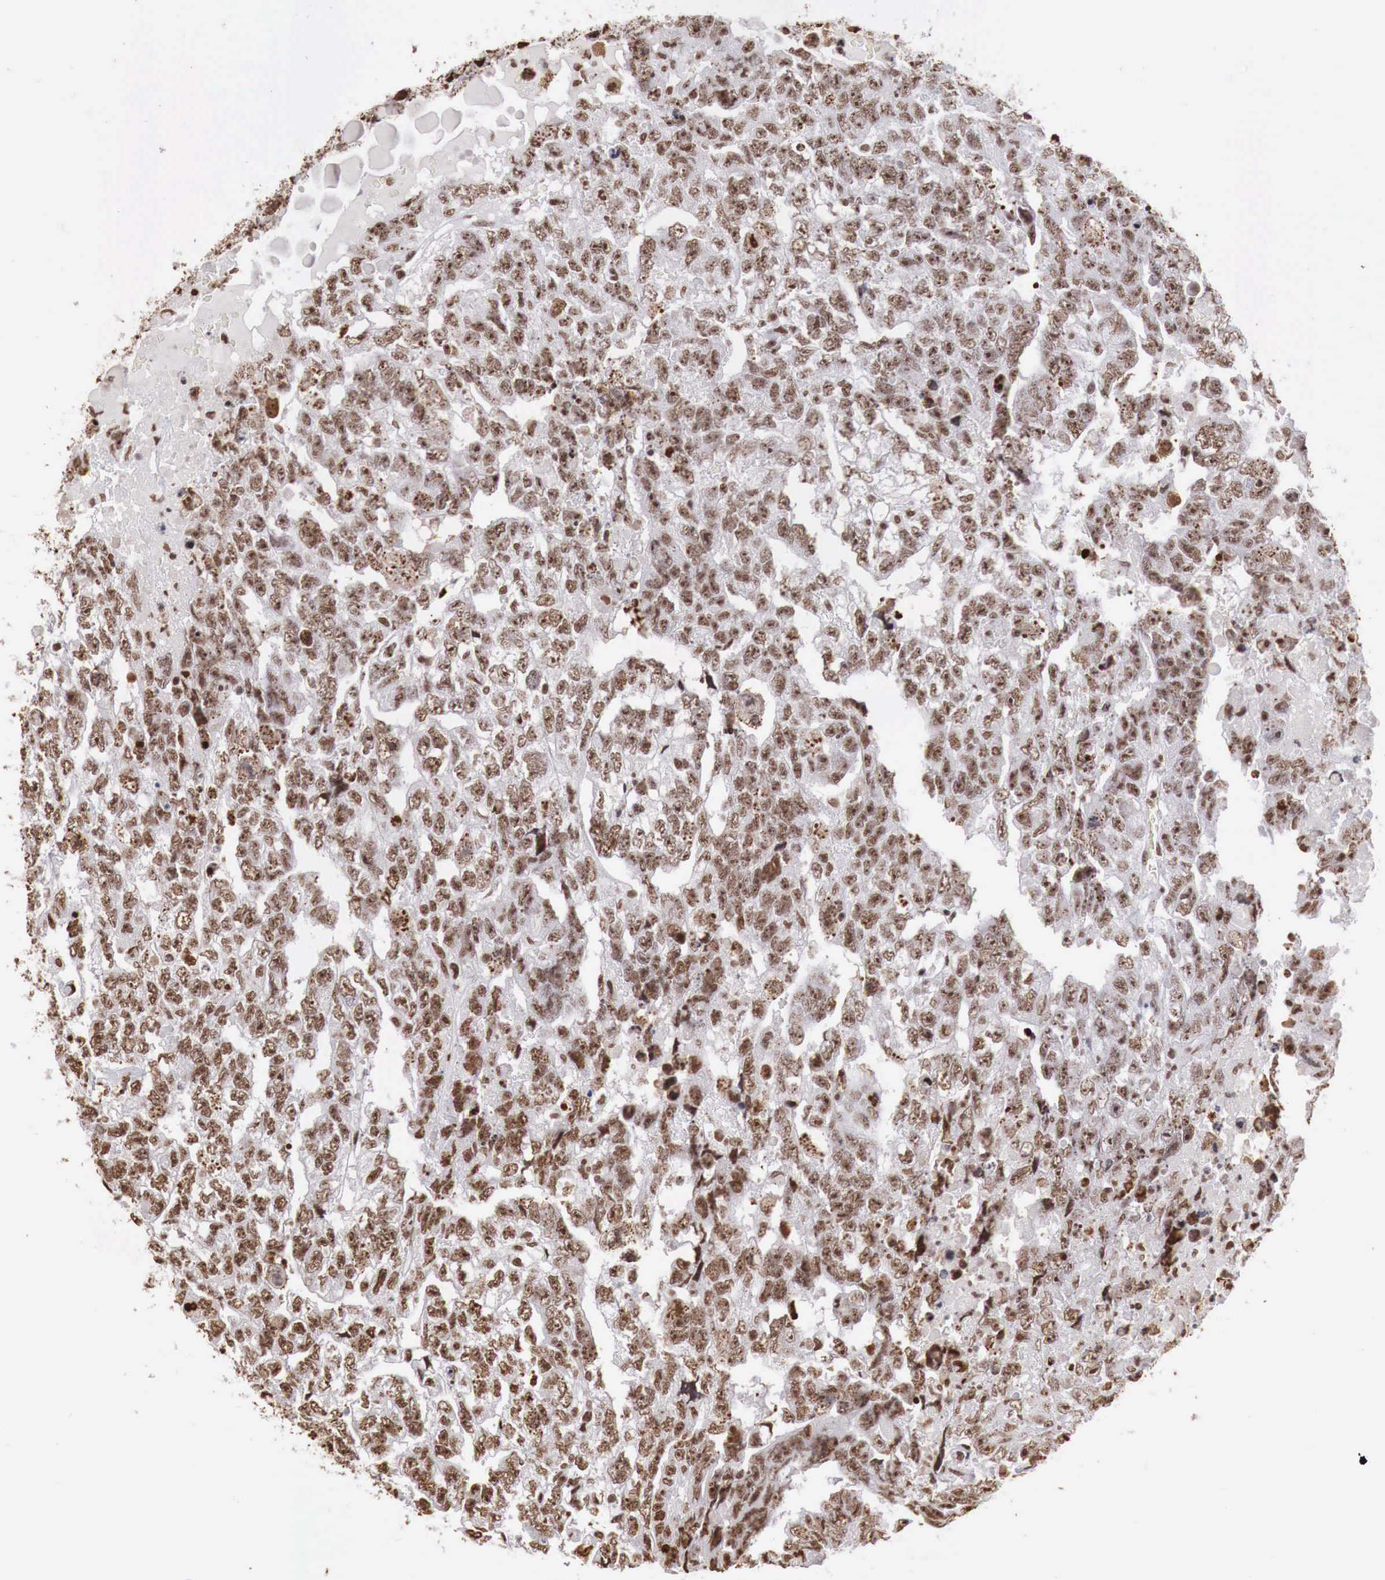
{"staining": {"intensity": "strong", "quantity": ">75%", "location": "nuclear"}, "tissue": "testis cancer", "cell_type": "Tumor cells", "image_type": "cancer", "snomed": [{"axis": "morphology", "description": "Carcinoma, Embryonal, NOS"}, {"axis": "topography", "description": "Testis"}], "caption": "Strong nuclear staining is present in approximately >75% of tumor cells in testis cancer.", "gene": "DKC1", "patient": {"sex": "male", "age": 36}}